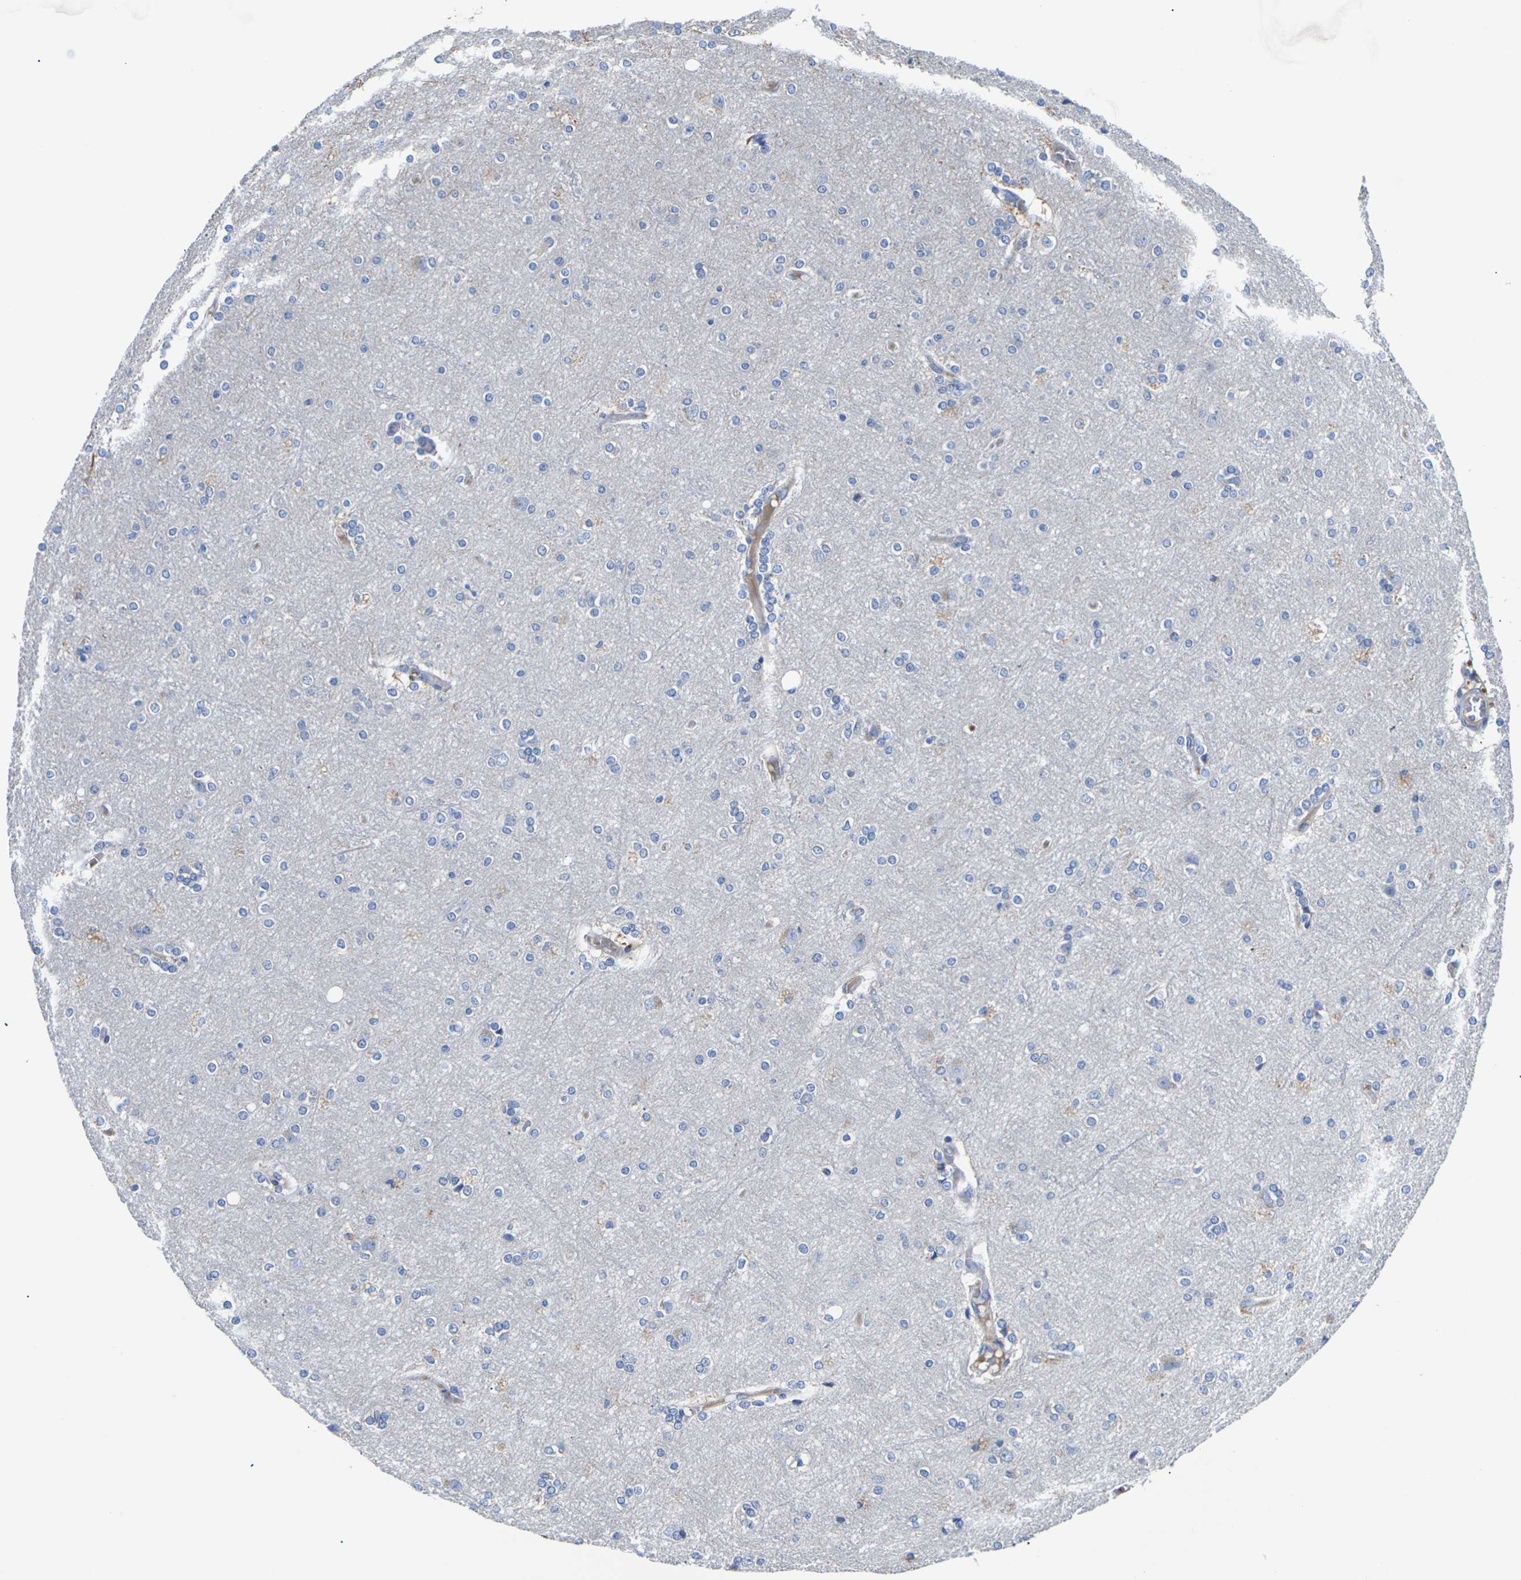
{"staining": {"intensity": "negative", "quantity": "none", "location": "none"}, "tissue": "cerebral cortex", "cell_type": "Endothelial cells", "image_type": "normal", "snomed": [{"axis": "morphology", "description": "Normal tissue, NOS"}, {"axis": "topography", "description": "Cerebral cortex"}], "caption": "IHC photomicrograph of unremarkable cerebral cortex: human cerebral cortex stained with DAB displays no significant protein staining in endothelial cells. The staining is performed using DAB brown chromogen with nuclei counter-stained in using hematoxylin.", "gene": "TMCO4", "patient": {"sex": "female", "age": 54}}